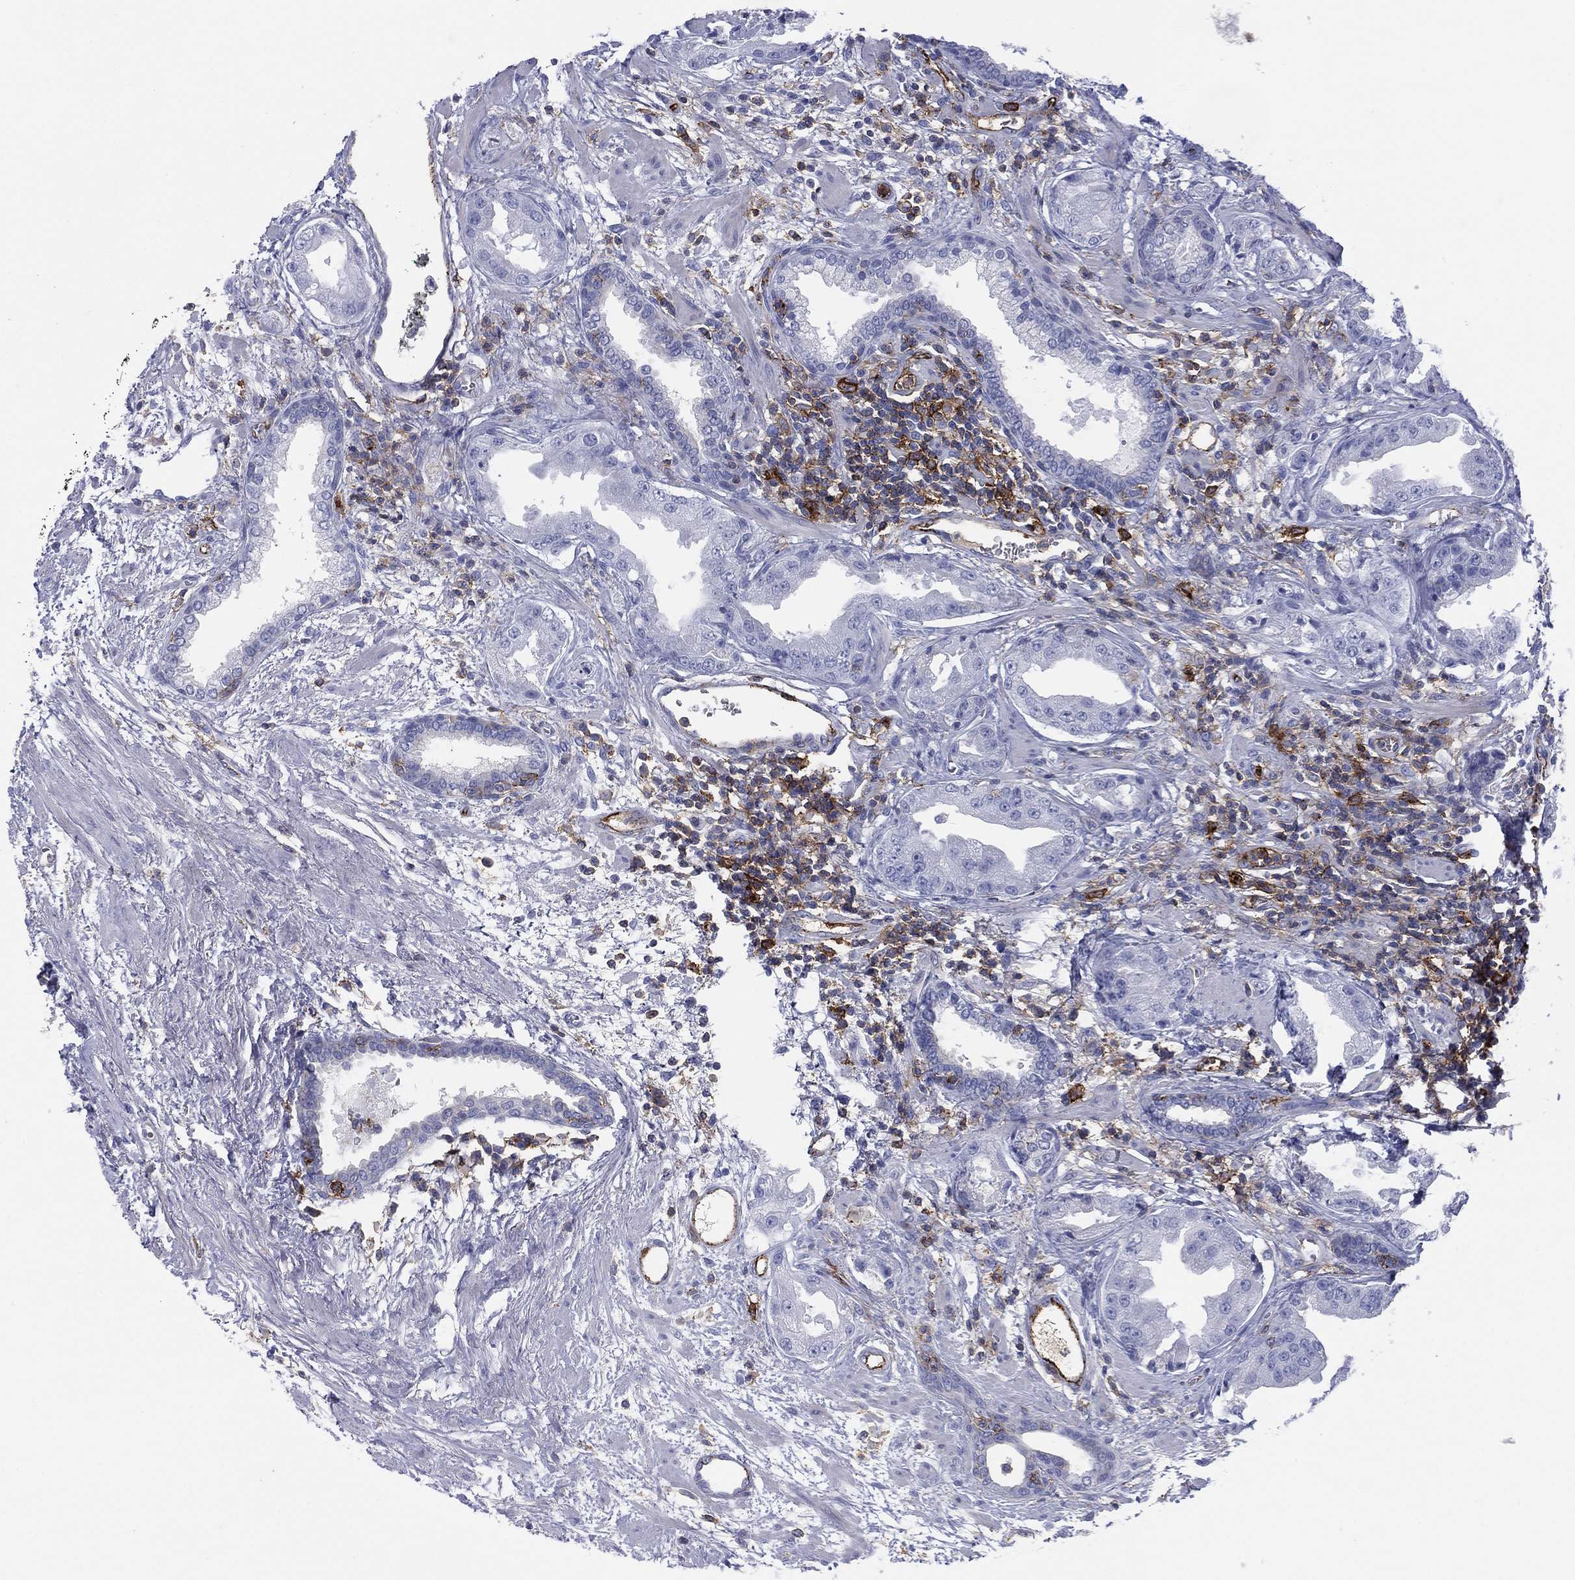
{"staining": {"intensity": "negative", "quantity": "none", "location": "none"}, "tissue": "prostate cancer", "cell_type": "Tumor cells", "image_type": "cancer", "snomed": [{"axis": "morphology", "description": "Adenocarcinoma, Low grade"}, {"axis": "topography", "description": "Prostate"}], "caption": "High power microscopy micrograph of an IHC micrograph of prostate cancer, revealing no significant staining in tumor cells.", "gene": "SELPLG", "patient": {"sex": "male", "age": 62}}